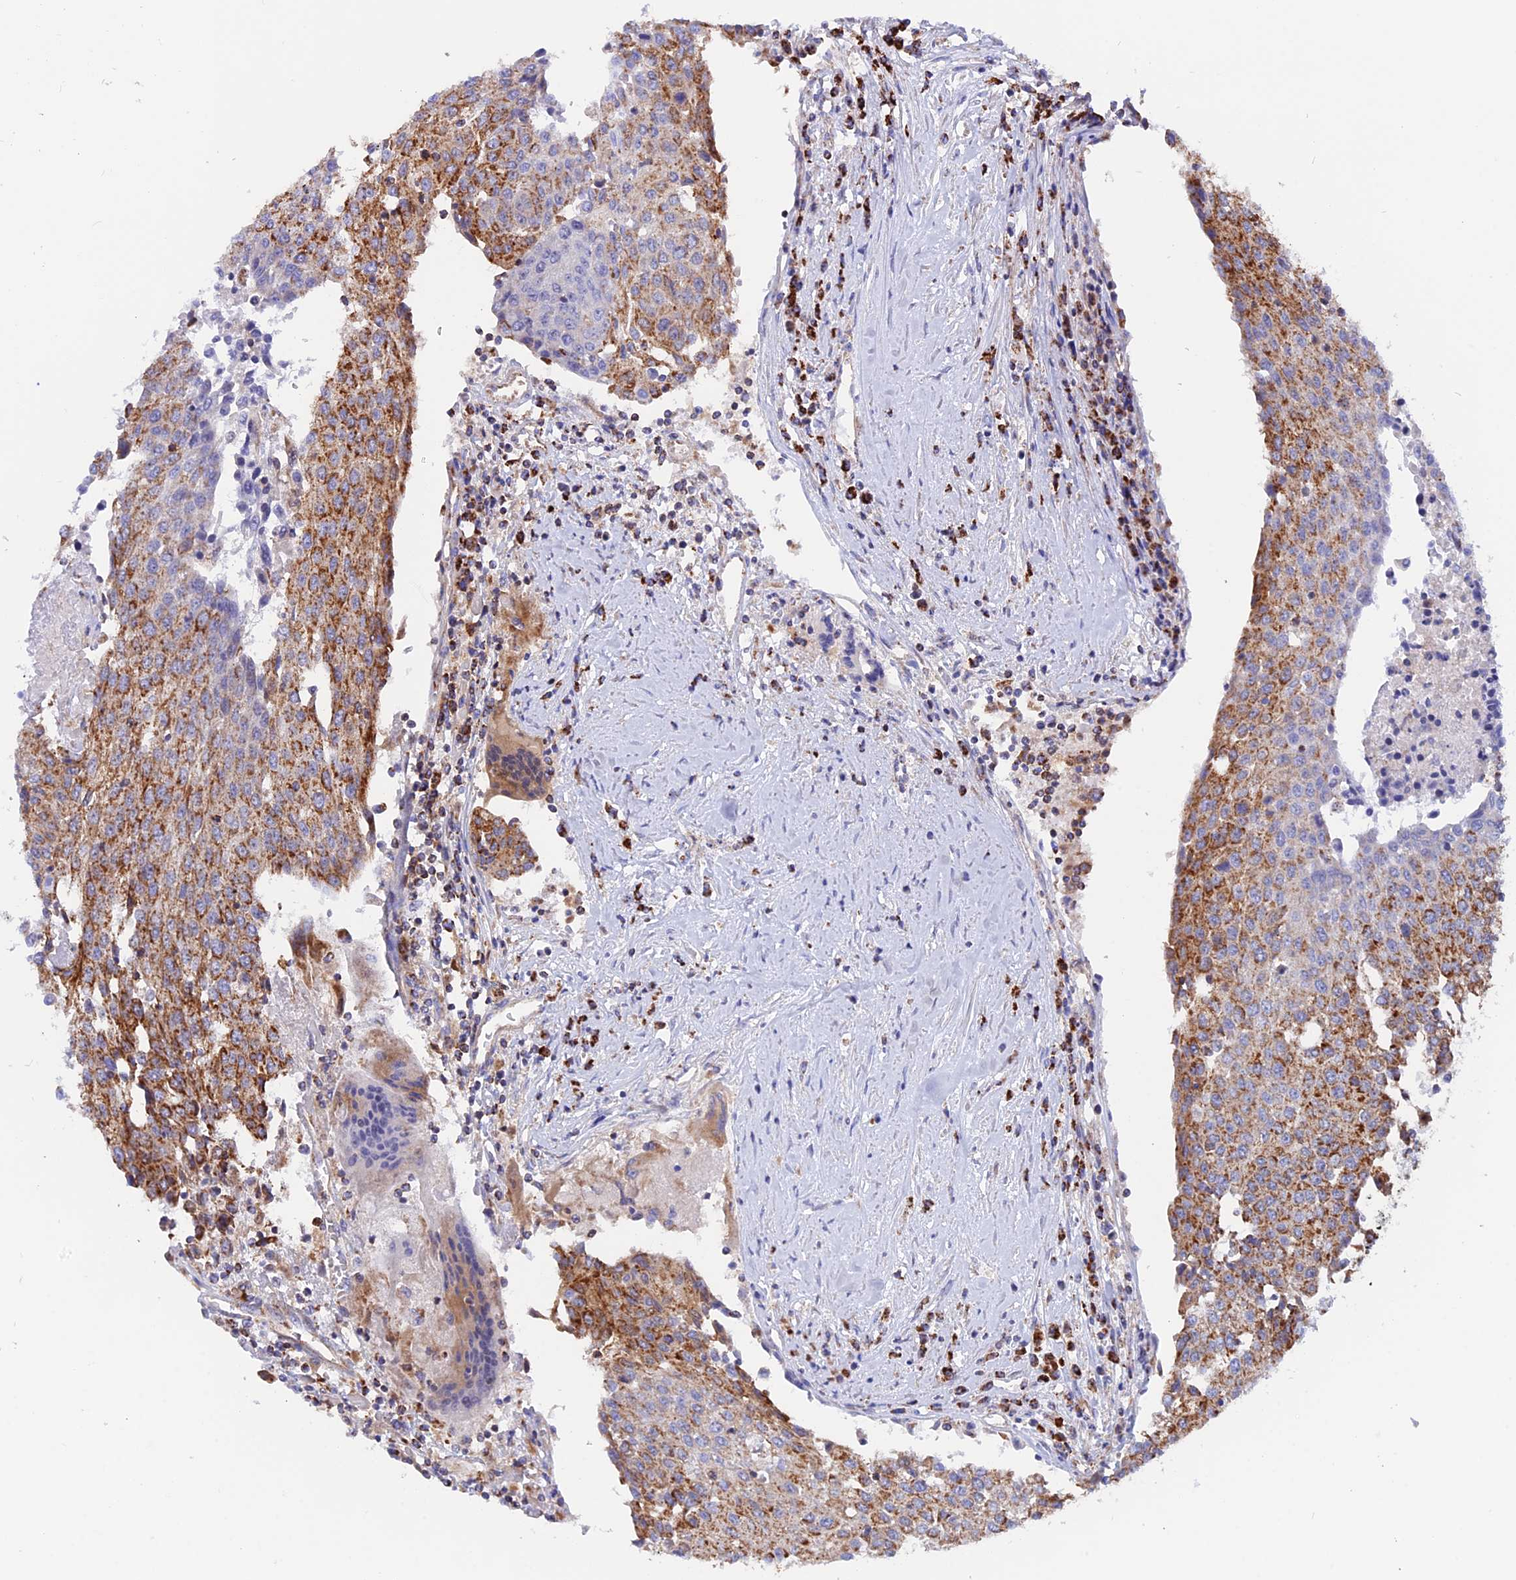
{"staining": {"intensity": "strong", "quantity": ">75%", "location": "cytoplasmic/membranous"}, "tissue": "urothelial cancer", "cell_type": "Tumor cells", "image_type": "cancer", "snomed": [{"axis": "morphology", "description": "Urothelial carcinoma, High grade"}, {"axis": "topography", "description": "Urinary bladder"}], "caption": "DAB (3,3'-diaminobenzidine) immunohistochemical staining of high-grade urothelial carcinoma reveals strong cytoplasmic/membranous protein expression in about >75% of tumor cells. (Brightfield microscopy of DAB IHC at high magnification).", "gene": "GCDH", "patient": {"sex": "female", "age": 85}}